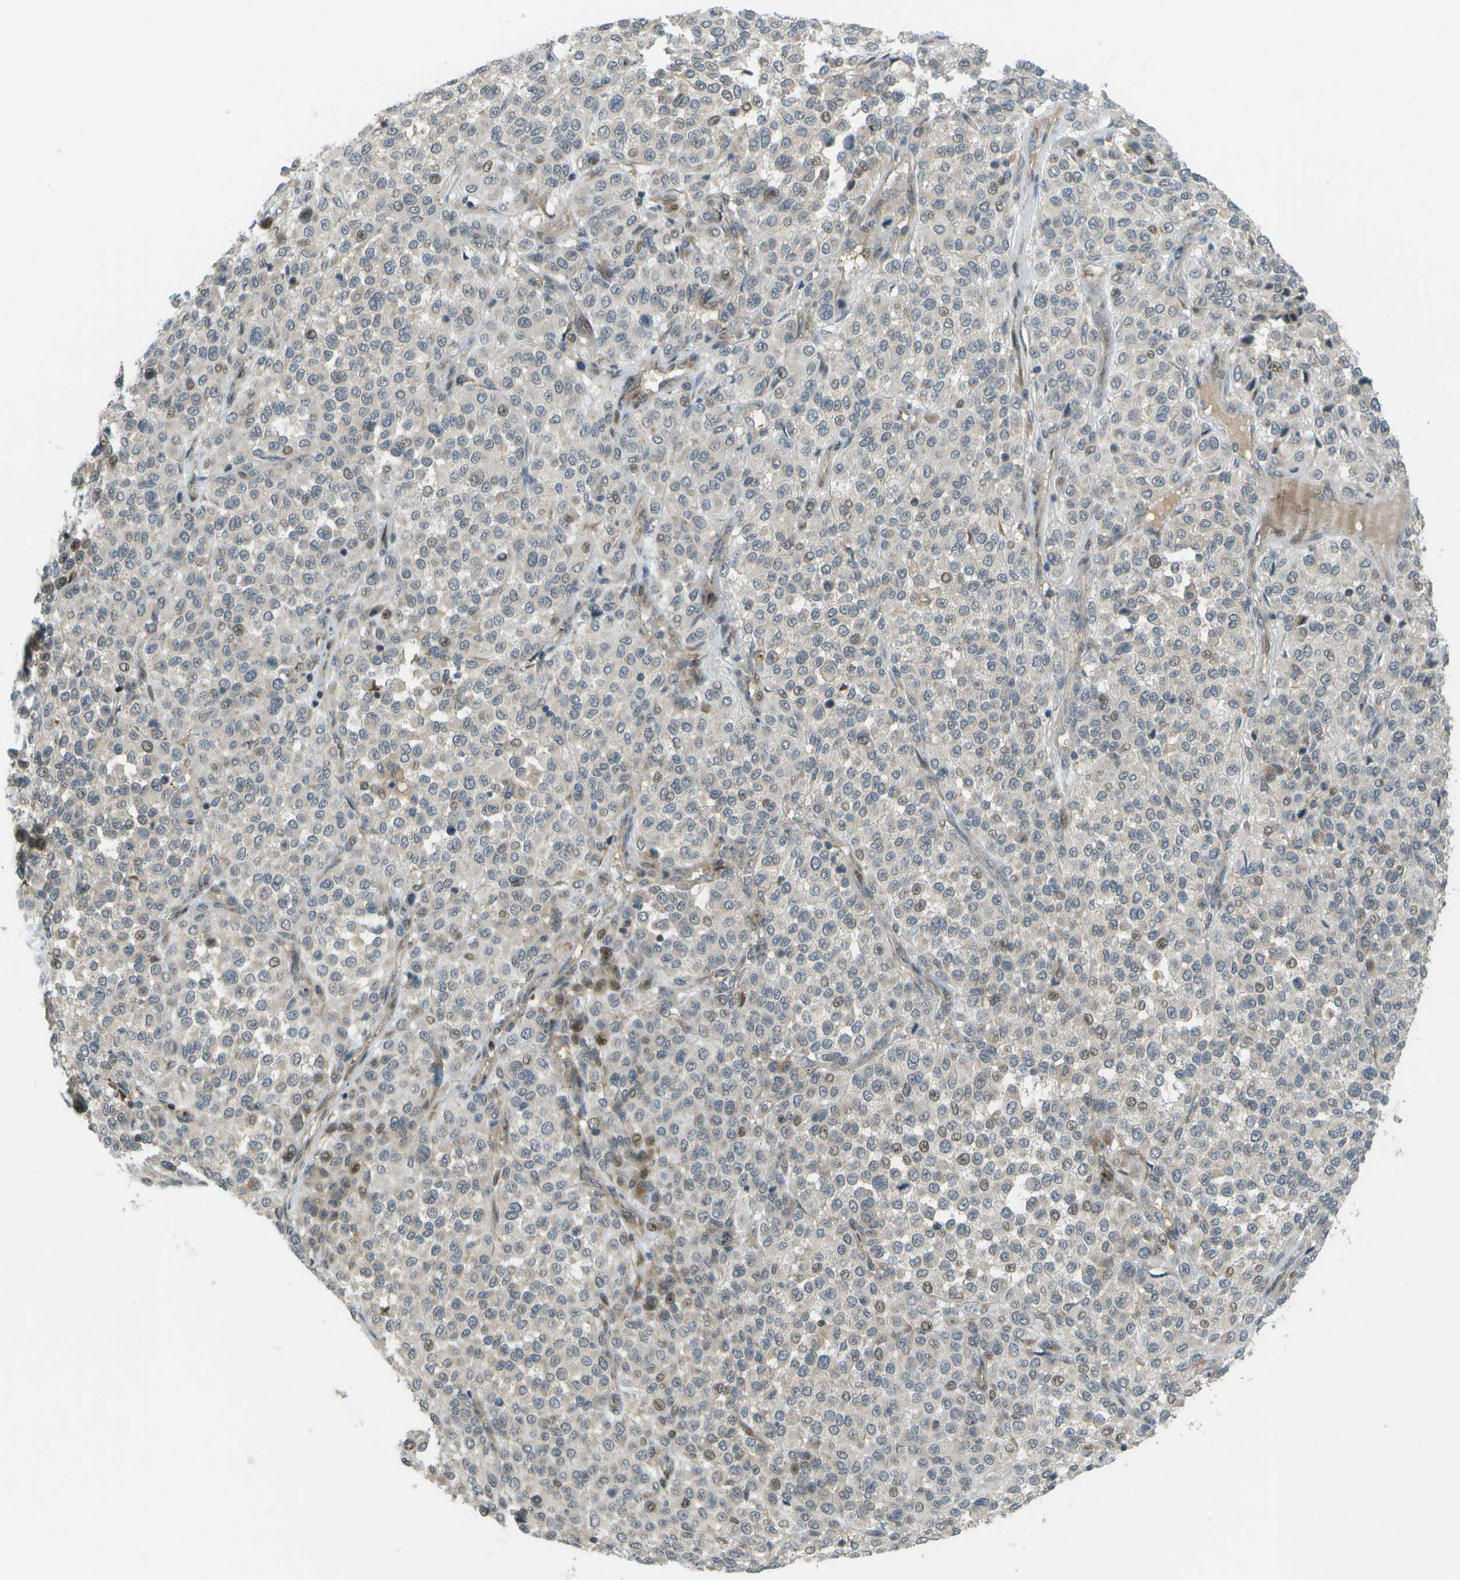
{"staining": {"intensity": "weak", "quantity": "<25%", "location": "cytoplasmic/membranous,nuclear"}, "tissue": "melanoma", "cell_type": "Tumor cells", "image_type": "cancer", "snomed": [{"axis": "morphology", "description": "Malignant melanoma, Metastatic site"}, {"axis": "topography", "description": "Pancreas"}], "caption": "Immunohistochemical staining of human malignant melanoma (metastatic site) reveals no significant staining in tumor cells.", "gene": "WNK2", "patient": {"sex": "female", "age": 30}}